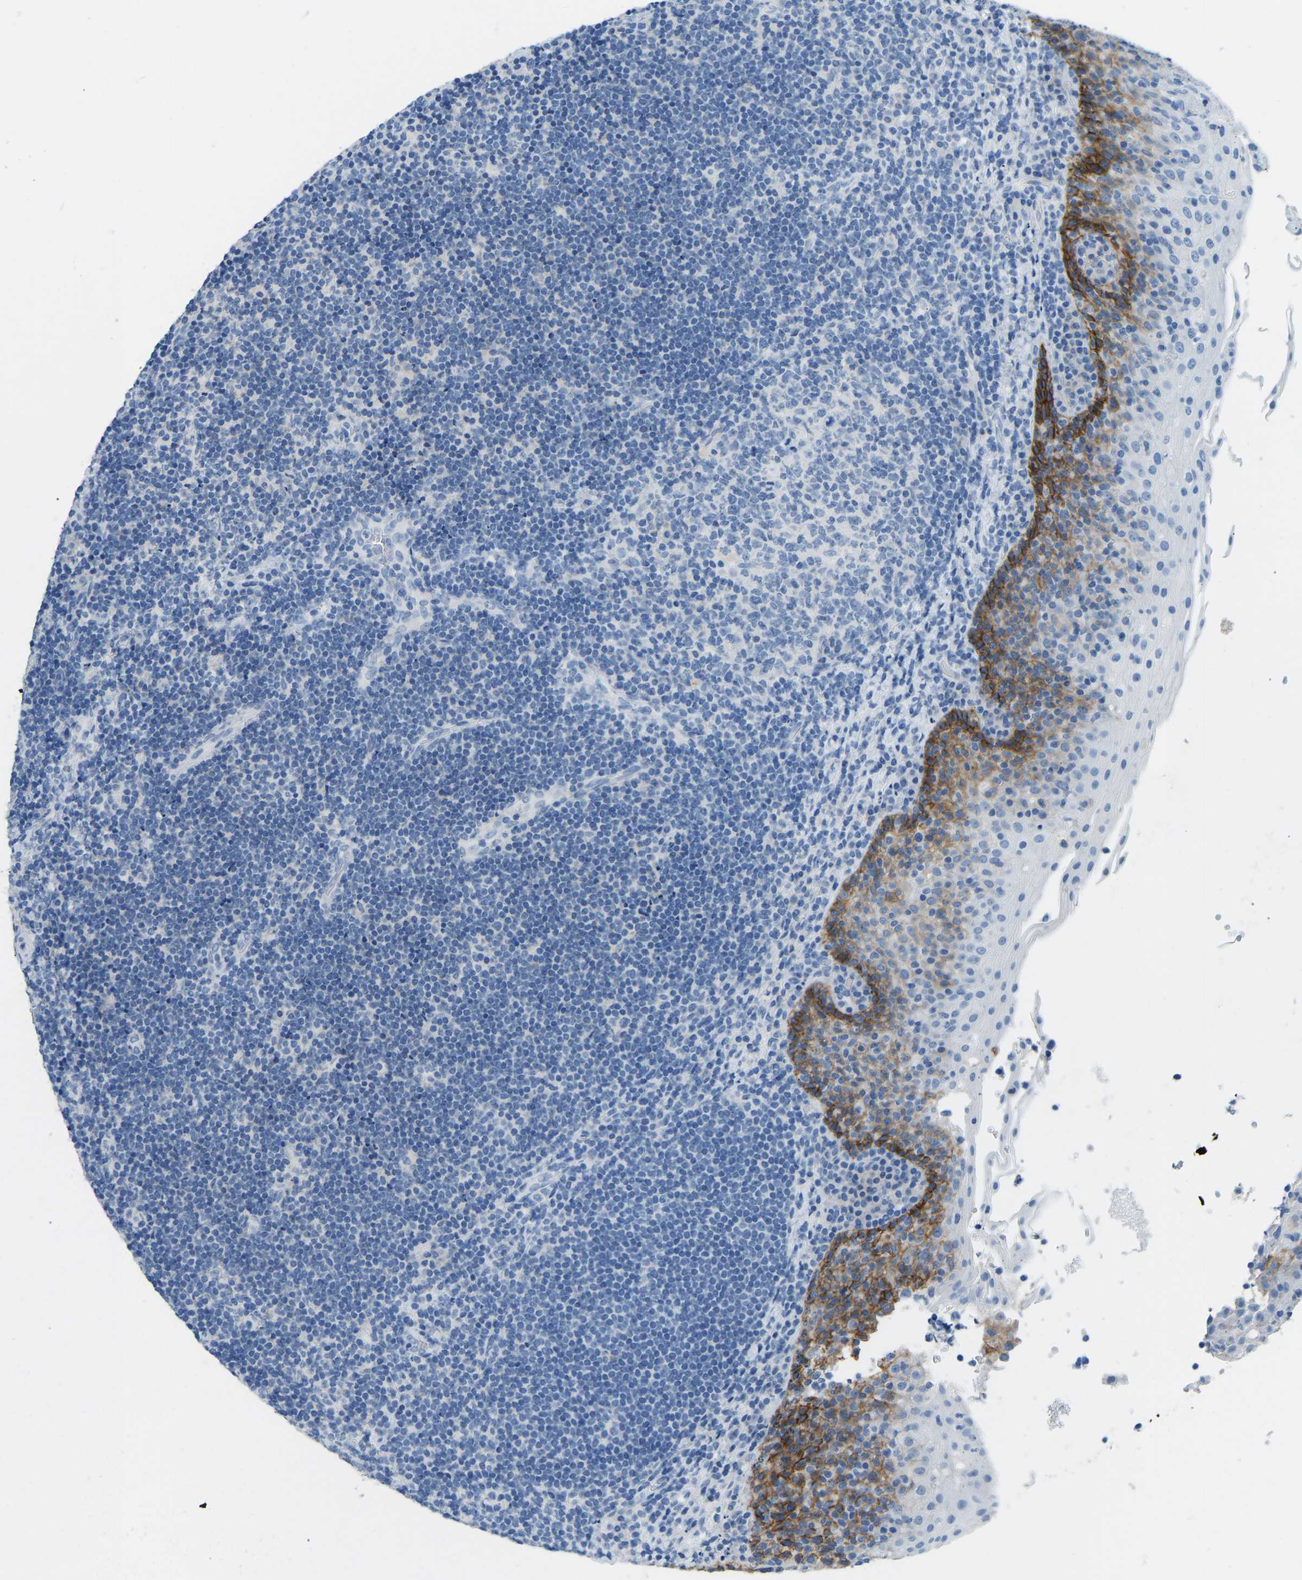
{"staining": {"intensity": "negative", "quantity": "none", "location": "none"}, "tissue": "lymphoma", "cell_type": "Tumor cells", "image_type": "cancer", "snomed": [{"axis": "morphology", "description": "Malignant lymphoma, non-Hodgkin's type, High grade"}, {"axis": "topography", "description": "Tonsil"}], "caption": "This is an immunohistochemistry image of high-grade malignant lymphoma, non-Hodgkin's type. There is no positivity in tumor cells.", "gene": "ATP1A1", "patient": {"sex": "female", "age": 36}}